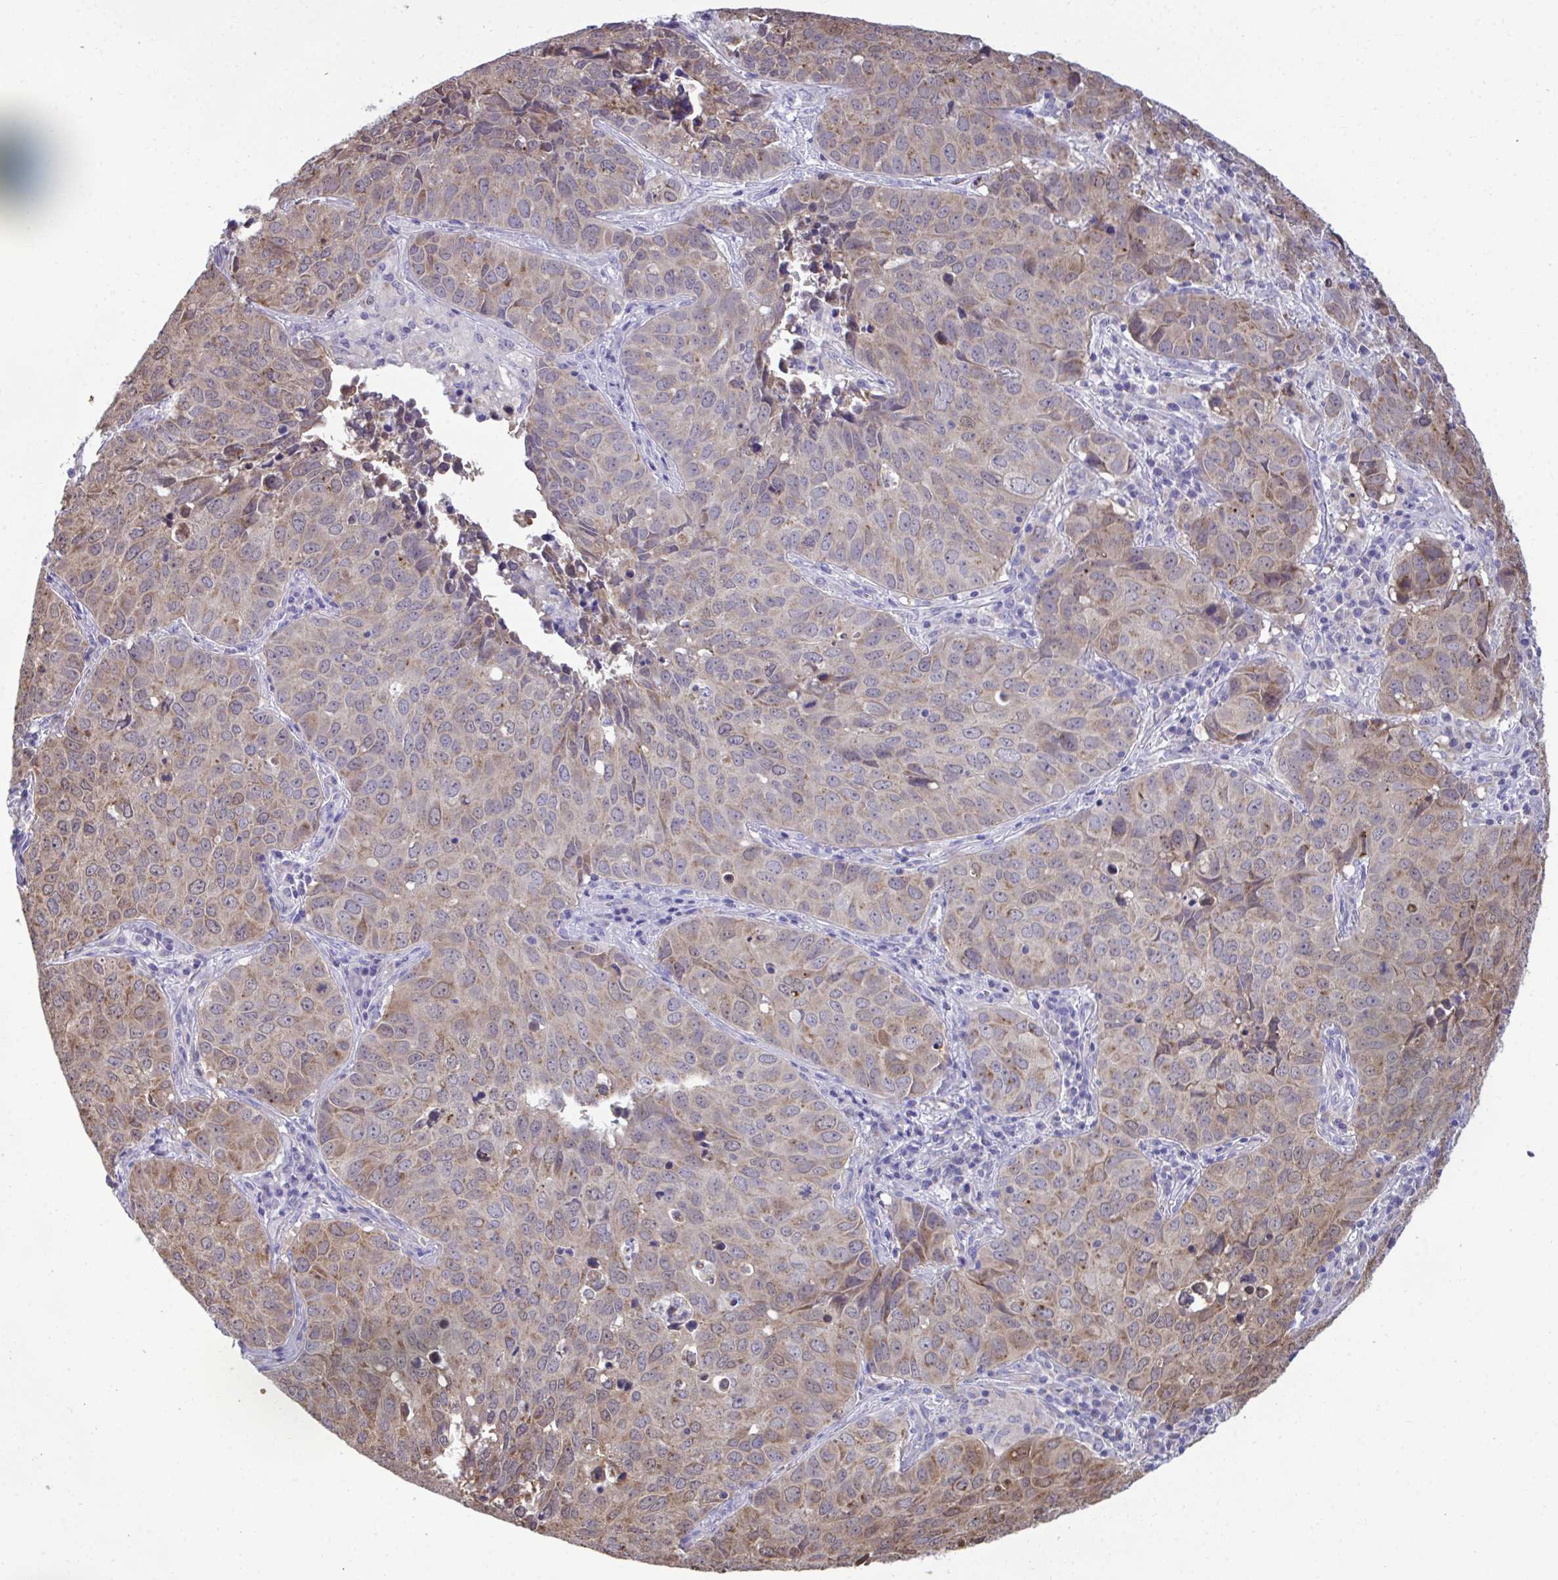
{"staining": {"intensity": "weak", "quantity": ">75%", "location": "cytoplasmic/membranous"}, "tissue": "lung cancer", "cell_type": "Tumor cells", "image_type": "cancer", "snomed": [{"axis": "morphology", "description": "Adenocarcinoma, NOS"}, {"axis": "topography", "description": "Lung"}], "caption": "Immunohistochemistry (IHC) (DAB) staining of human adenocarcinoma (lung) reveals weak cytoplasmic/membranous protein staining in approximately >75% of tumor cells. (DAB (3,3'-diaminobenzidine) IHC, brown staining for protein, blue staining for nuclei).", "gene": "SARS2", "patient": {"sex": "female", "age": 50}}